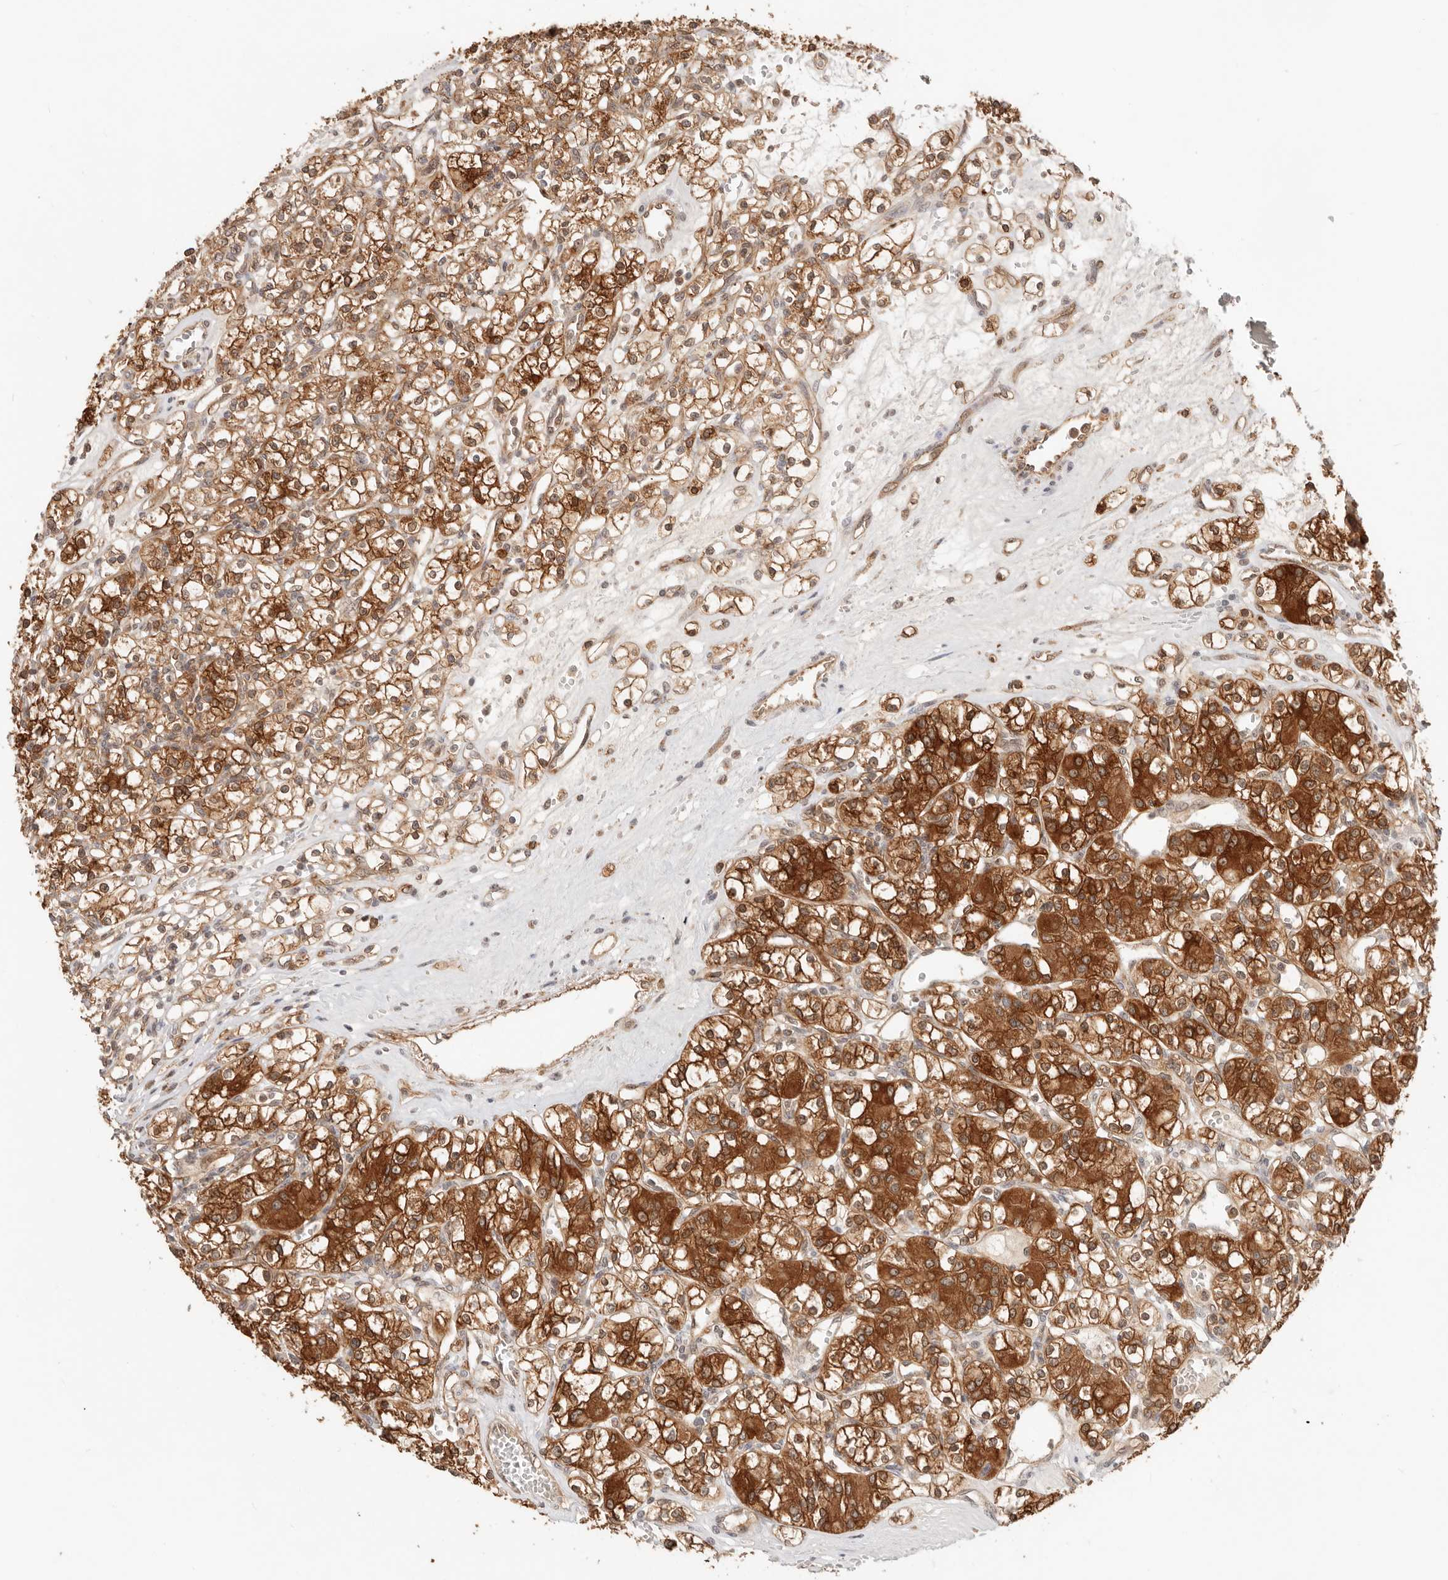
{"staining": {"intensity": "strong", "quantity": ">75%", "location": "cytoplasmic/membranous,nuclear"}, "tissue": "renal cancer", "cell_type": "Tumor cells", "image_type": "cancer", "snomed": [{"axis": "morphology", "description": "Adenocarcinoma, NOS"}, {"axis": "topography", "description": "Kidney"}], "caption": "IHC histopathology image of renal cancer (adenocarcinoma) stained for a protein (brown), which displays high levels of strong cytoplasmic/membranous and nuclear staining in approximately >75% of tumor cells.", "gene": "HEXD", "patient": {"sex": "female", "age": 59}}